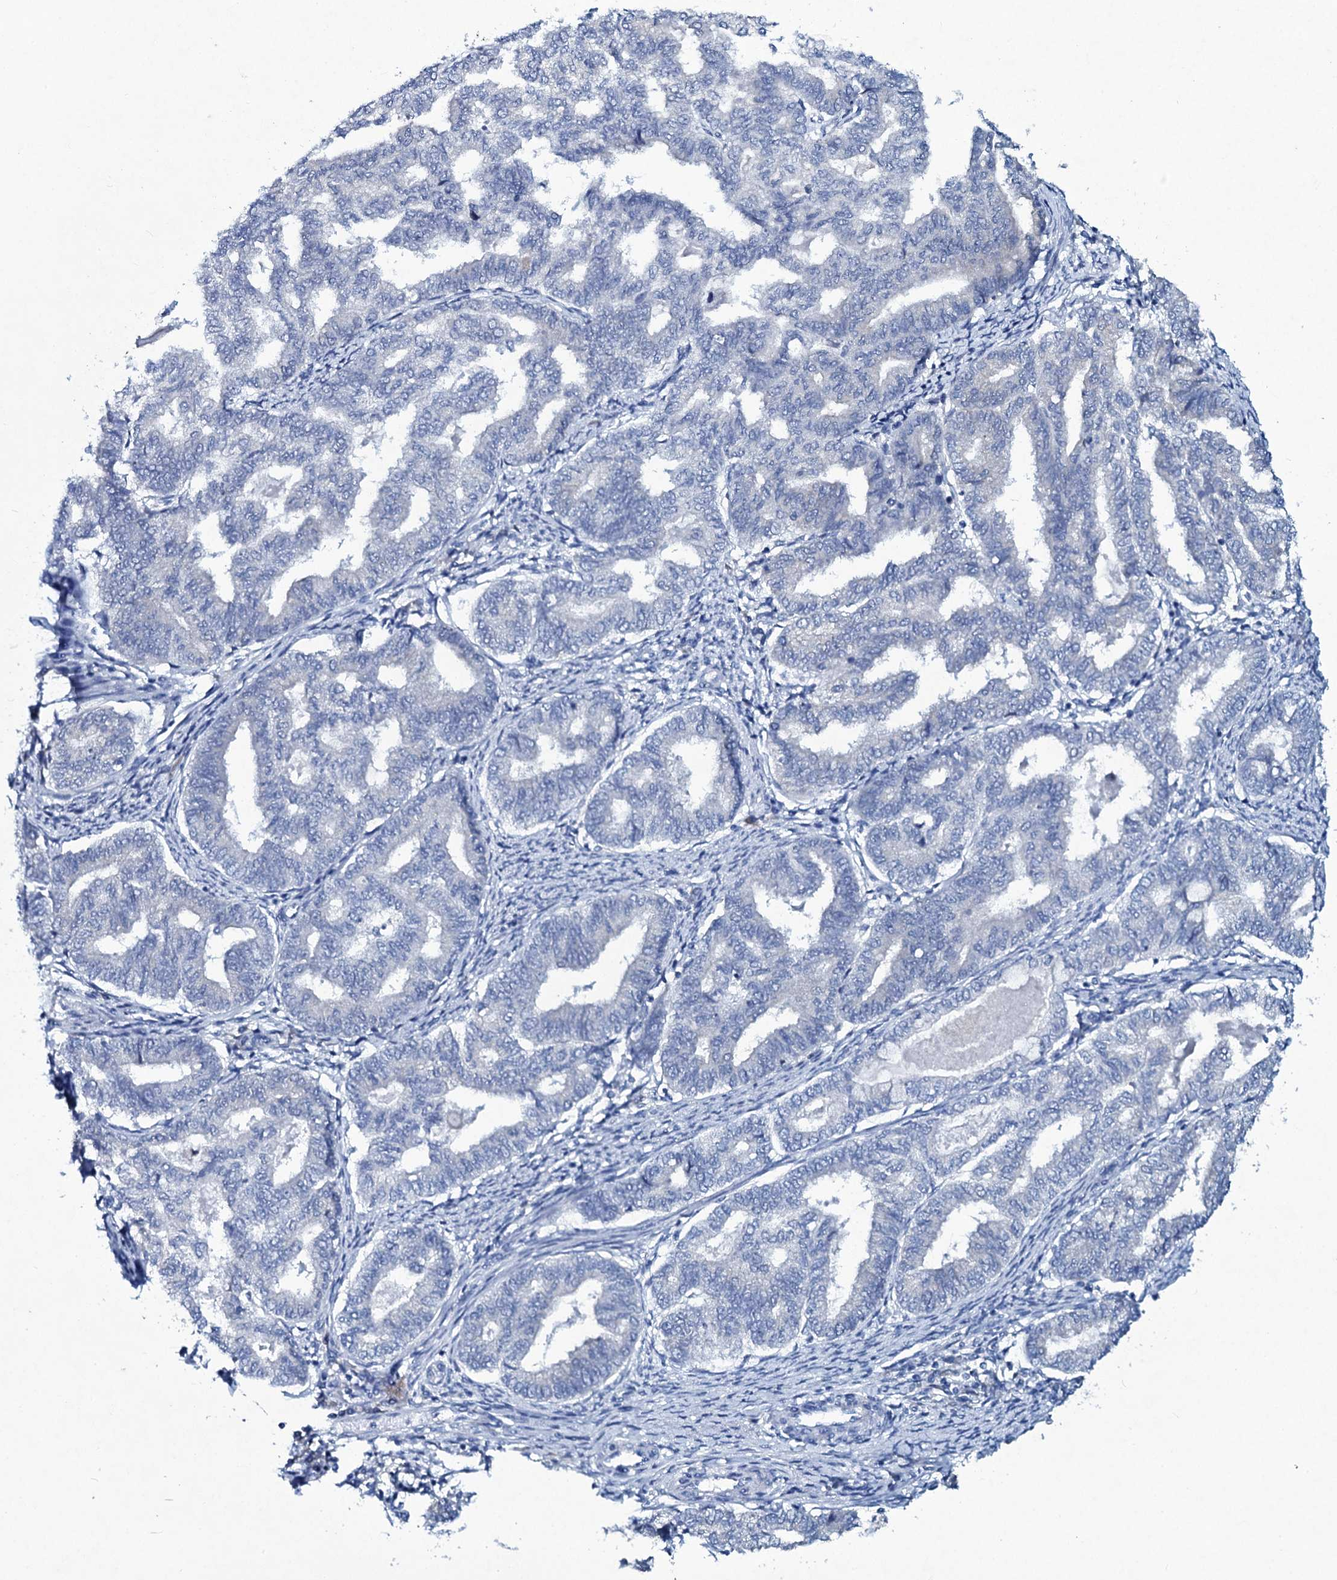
{"staining": {"intensity": "negative", "quantity": "none", "location": "none"}, "tissue": "endometrial cancer", "cell_type": "Tumor cells", "image_type": "cancer", "snomed": [{"axis": "morphology", "description": "Adenocarcinoma, NOS"}, {"axis": "topography", "description": "Endometrium"}], "caption": "Immunohistochemistry (IHC) histopathology image of endometrial cancer stained for a protein (brown), which demonstrates no staining in tumor cells. Nuclei are stained in blue.", "gene": "TPGS2", "patient": {"sex": "female", "age": 79}}